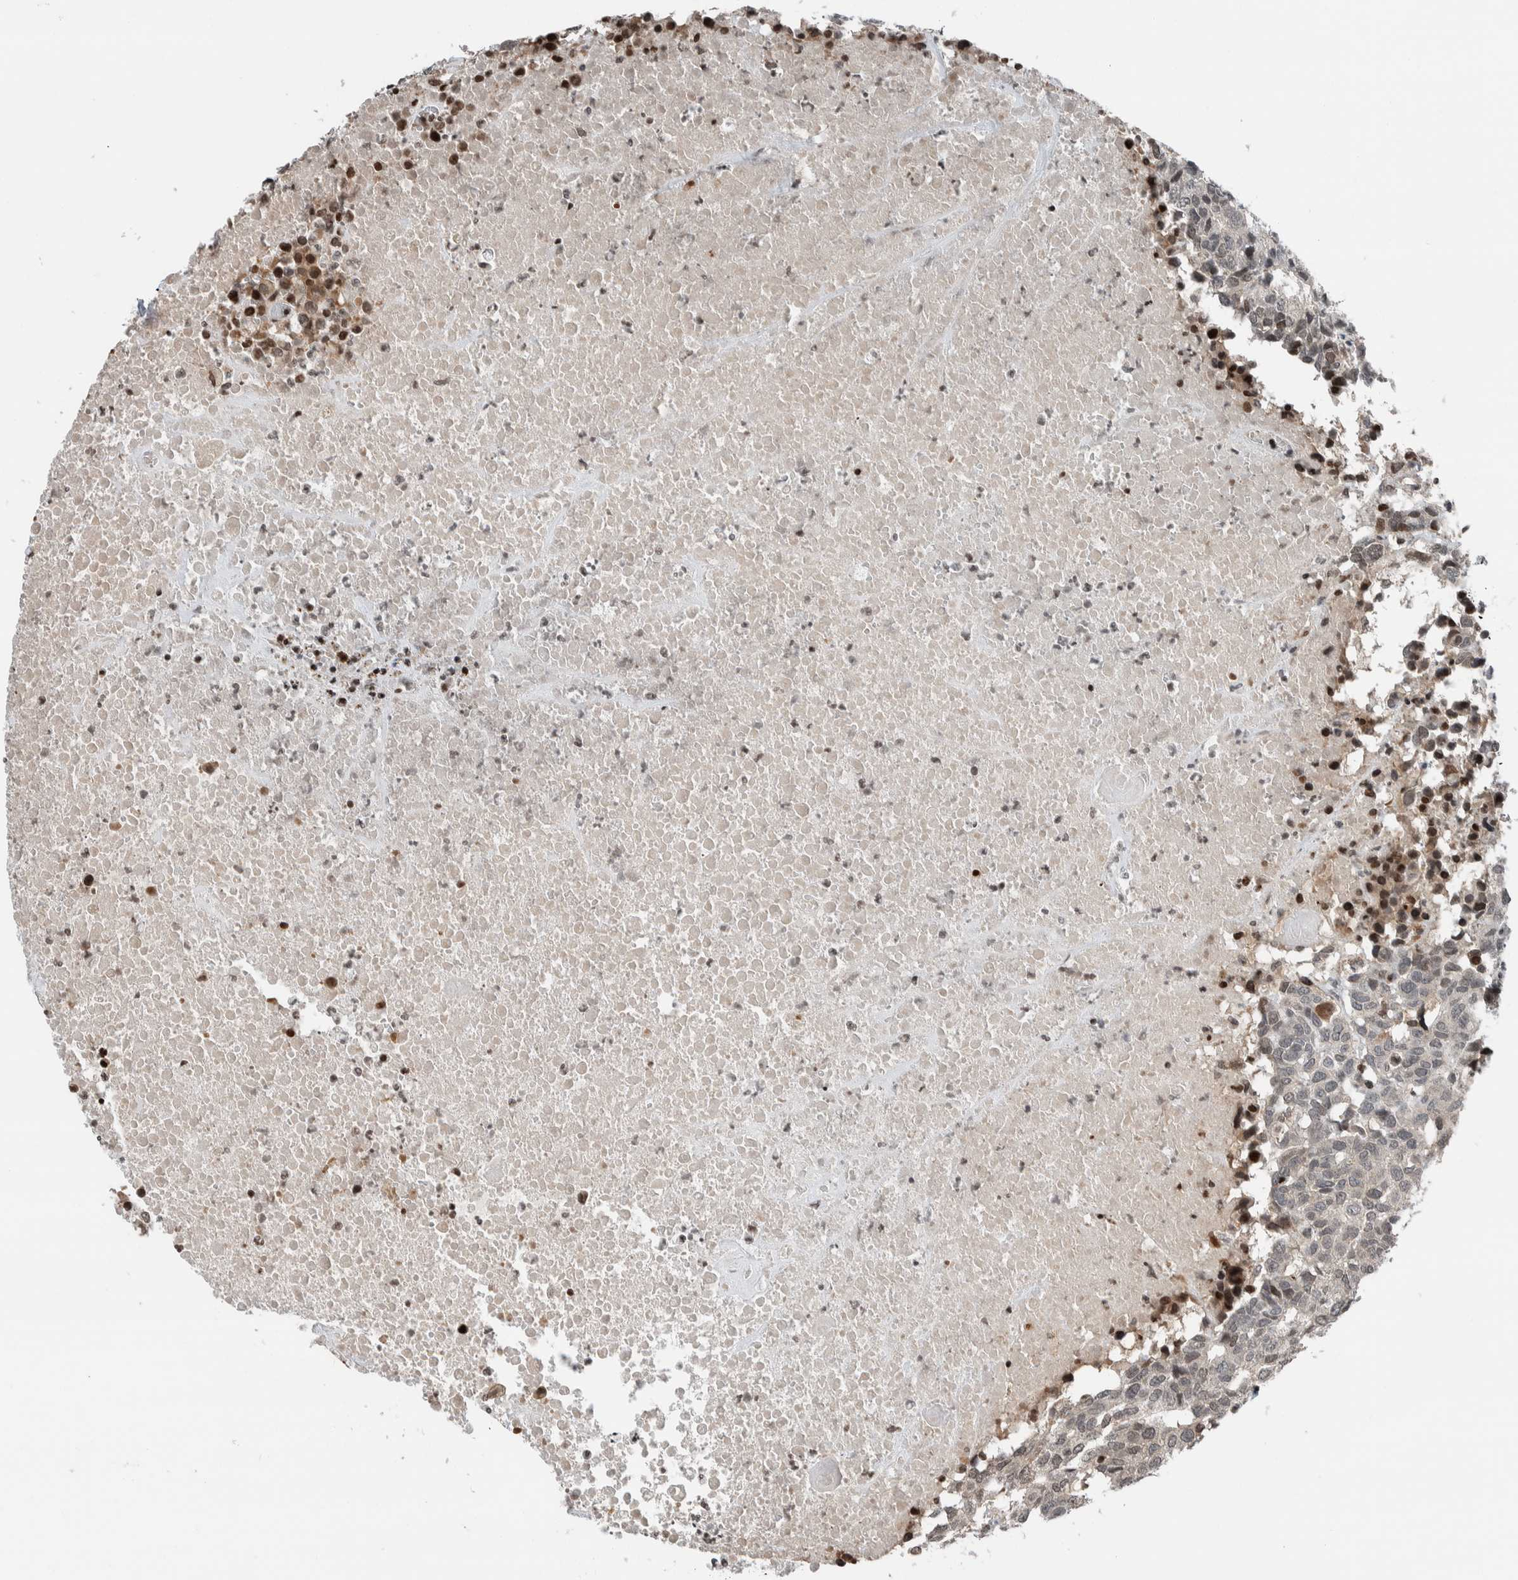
{"staining": {"intensity": "weak", "quantity": "25%-75%", "location": "nuclear"}, "tissue": "head and neck cancer", "cell_type": "Tumor cells", "image_type": "cancer", "snomed": [{"axis": "morphology", "description": "Squamous cell carcinoma, NOS"}, {"axis": "topography", "description": "Head-Neck"}], "caption": "High-magnification brightfield microscopy of head and neck cancer stained with DAB (3,3'-diaminobenzidine) (brown) and counterstained with hematoxylin (blue). tumor cells exhibit weak nuclear staining is present in approximately25%-75% of cells. The staining is performed using DAB (3,3'-diaminobenzidine) brown chromogen to label protein expression. The nuclei are counter-stained blue using hematoxylin.", "gene": "NPLOC4", "patient": {"sex": "male", "age": 66}}